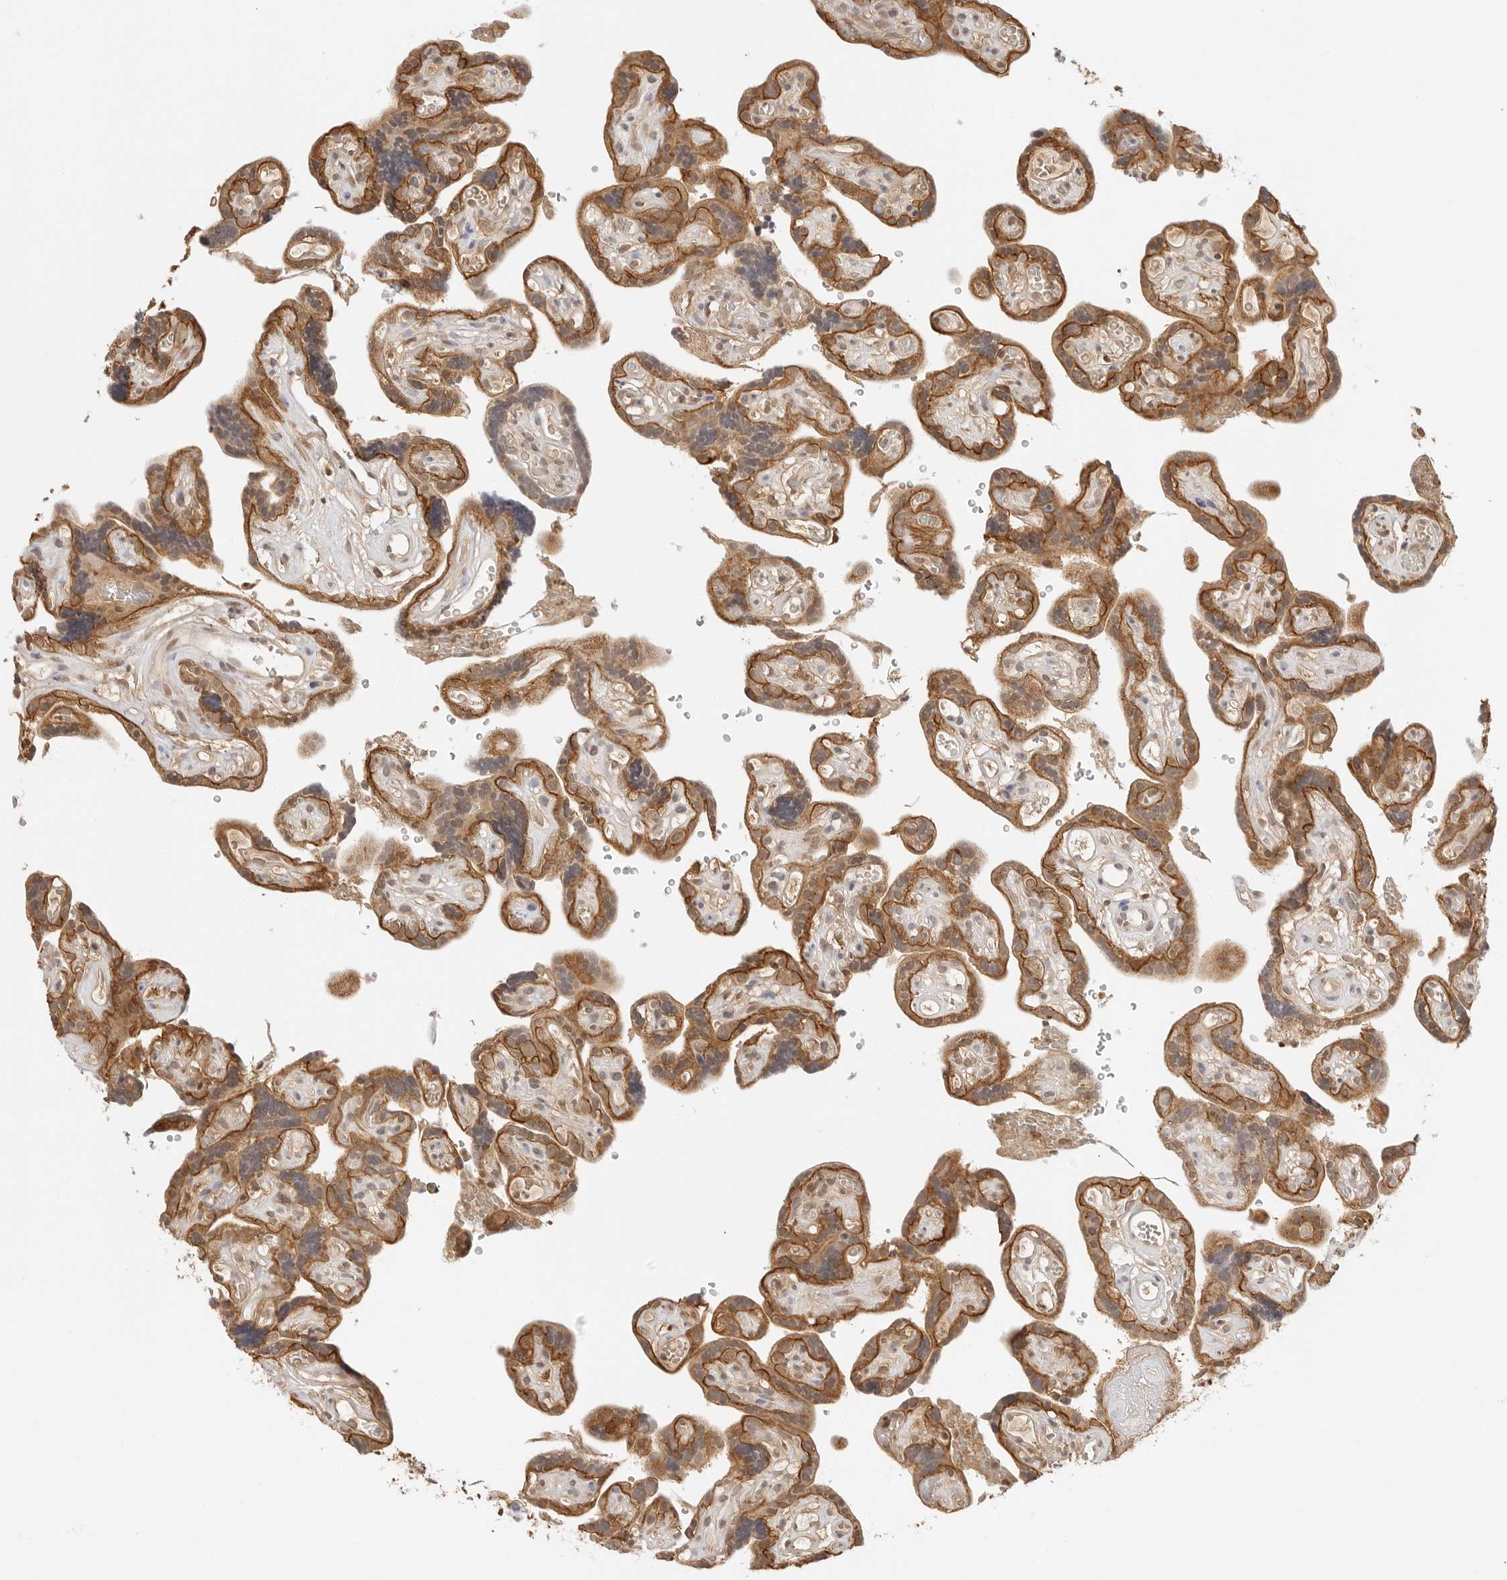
{"staining": {"intensity": "moderate", "quantity": ">75%", "location": "cytoplasmic/membranous"}, "tissue": "placenta", "cell_type": "Decidual cells", "image_type": "normal", "snomed": [{"axis": "morphology", "description": "Normal tissue, NOS"}, {"axis": "topography", "description": "Placenta"}], "caption": "A brown stain highlights moderate cytoplasmic/membranous expression of a protein in decidual cells of normal placenta.", "gene": "EPHA1", "patient": {"sex": "female", "age": 30}}